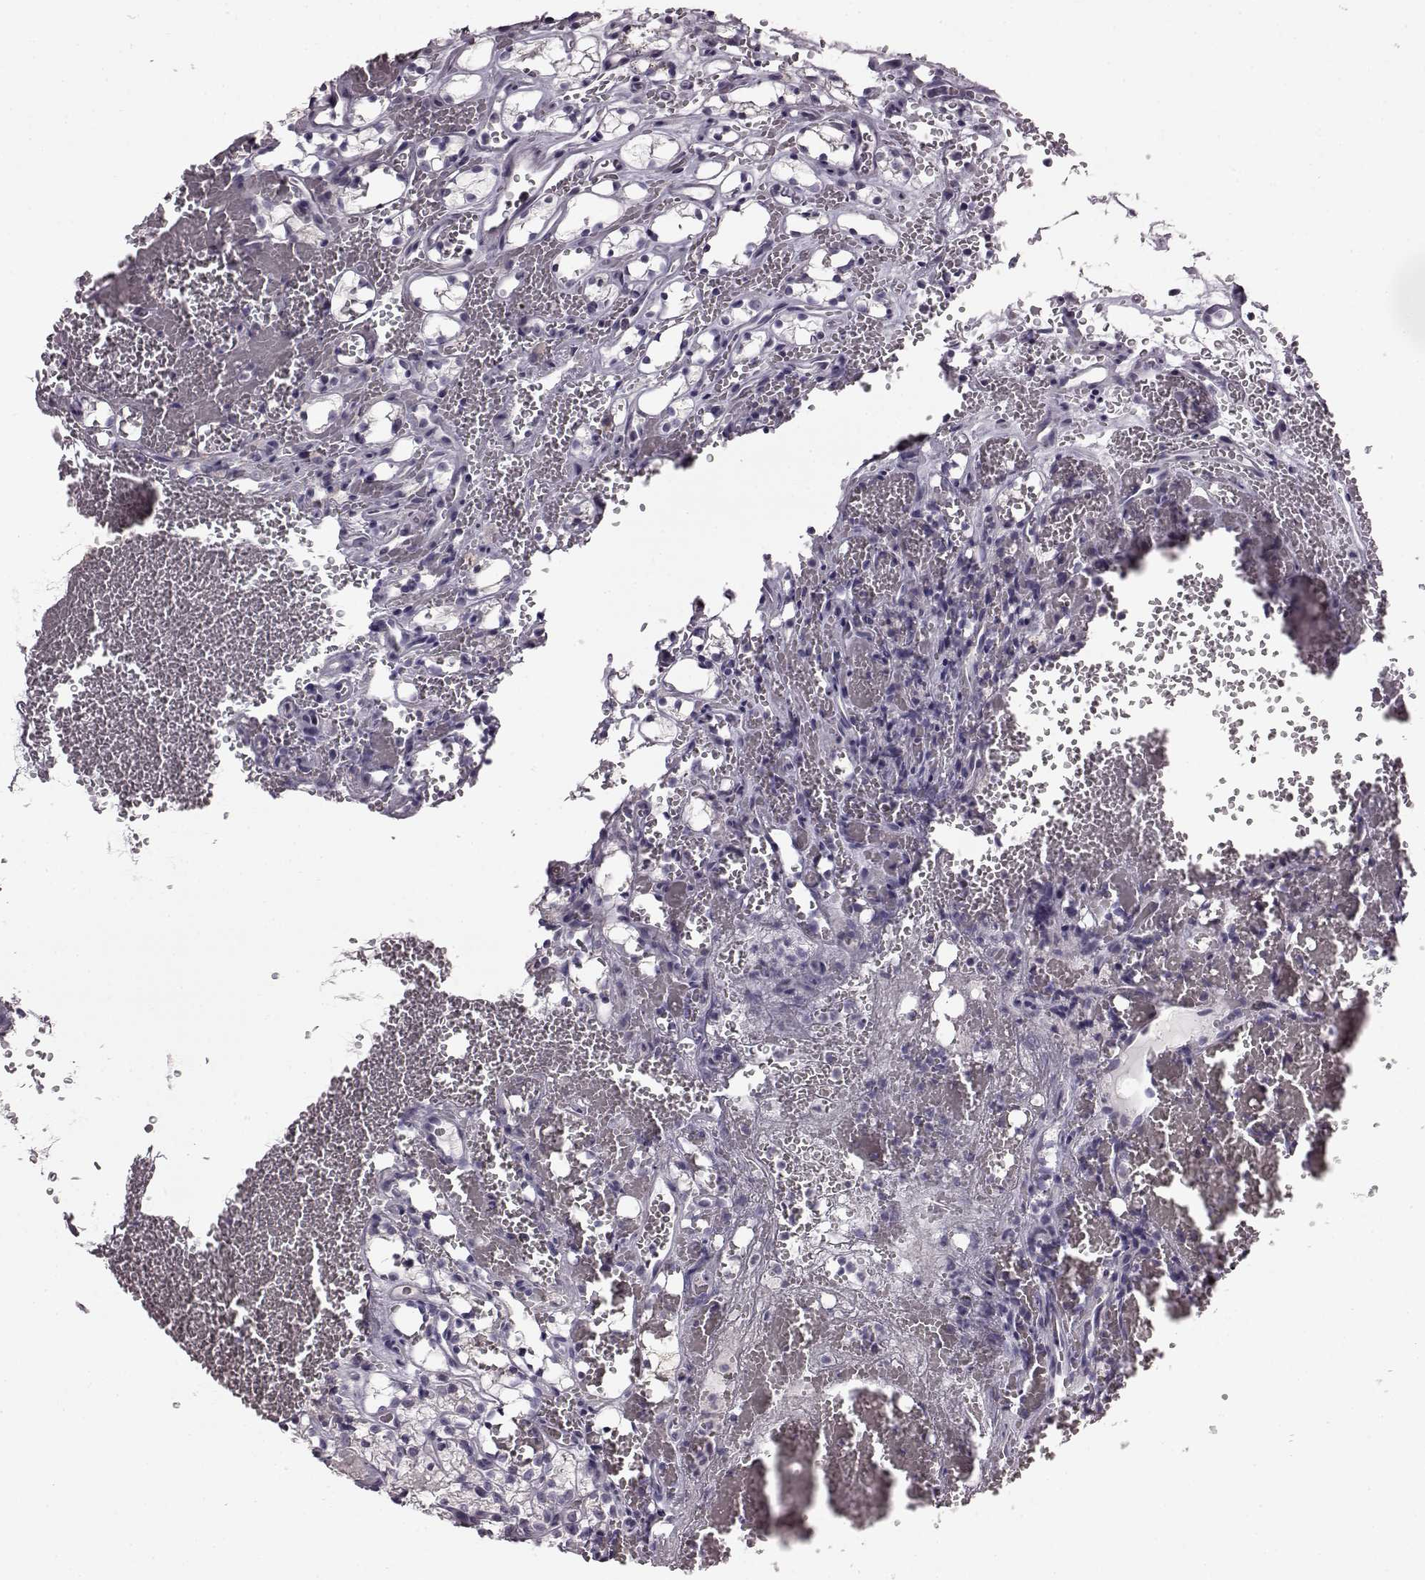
{"staining": {"intensity": "negative", "quantity": "none", "location": "none"}, "tissue": "renal cancer", "cell_type": "Tumor cells", "image_type": "cancer", "snomed": [{"axis": "morphology", "description": "Adenocarcinoma, NOS"}, {"axis": "topography", "description": "Kidney"}], "caption": "Tumor cells show no significant protein staining in renal adenocarcinoma.", "gene": "ODAD4", "patient": {"sex": "female", "age": 69}}